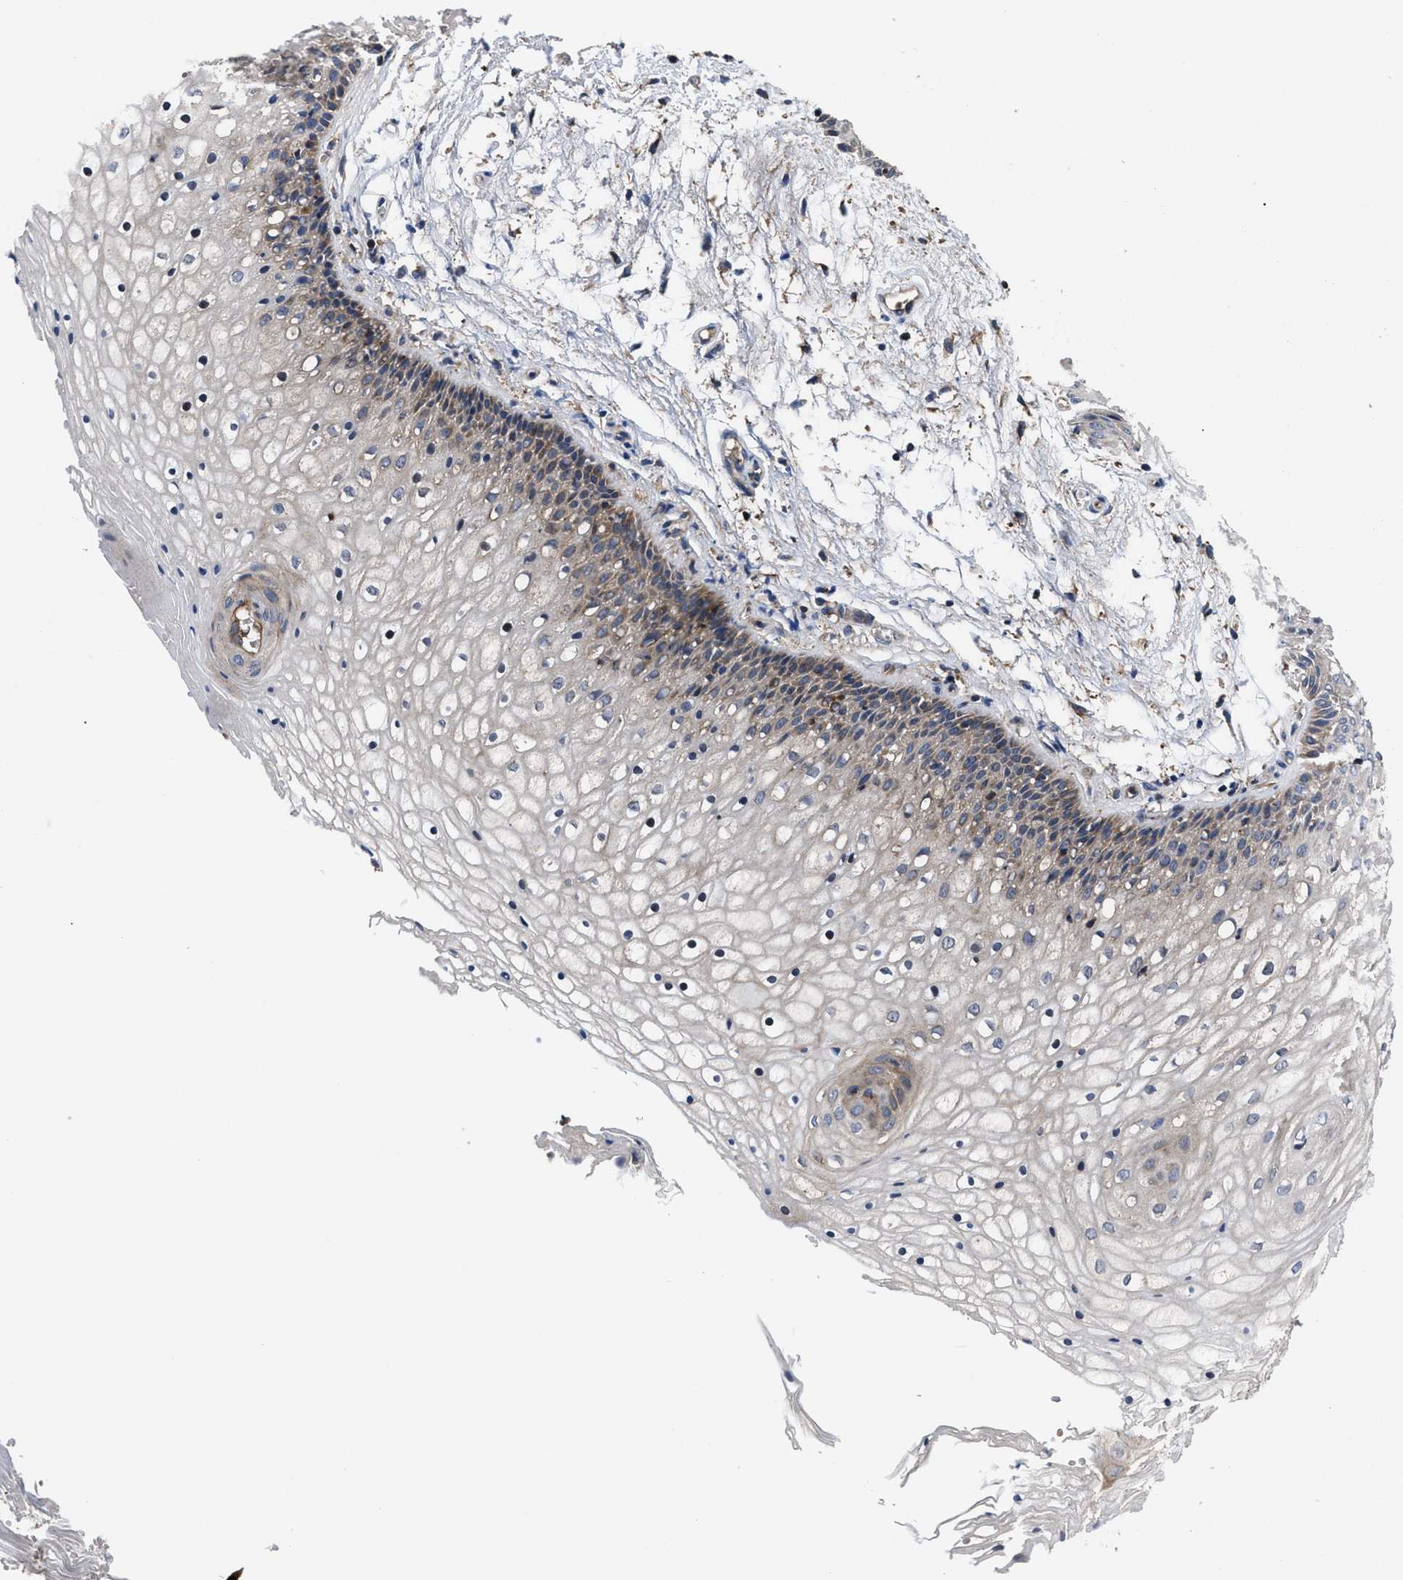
{"staining": {"intensity": "weak", "quantity": "25%-75%", "location": "cytoplasmic/membranous"}, "tissue": "vagina", "cell_type": "Squamous epithelial cells", "image_type": "normal", "snomed": [{"axis": "morphology", "description": "Normal tissue, NOS"}, {"axis": "topography", "description": "Vagina"}], "caption": "Immunohistochemical staining of benign vagina demonstrates 25%-75% levels of weak cytoplasmic/membranous protein positivity in about 25%-75% of squamous epithelial cells. Nuclei are stained in blue.", "gene": "YBEY", "patient": {"sex": "female", "age": 34}}